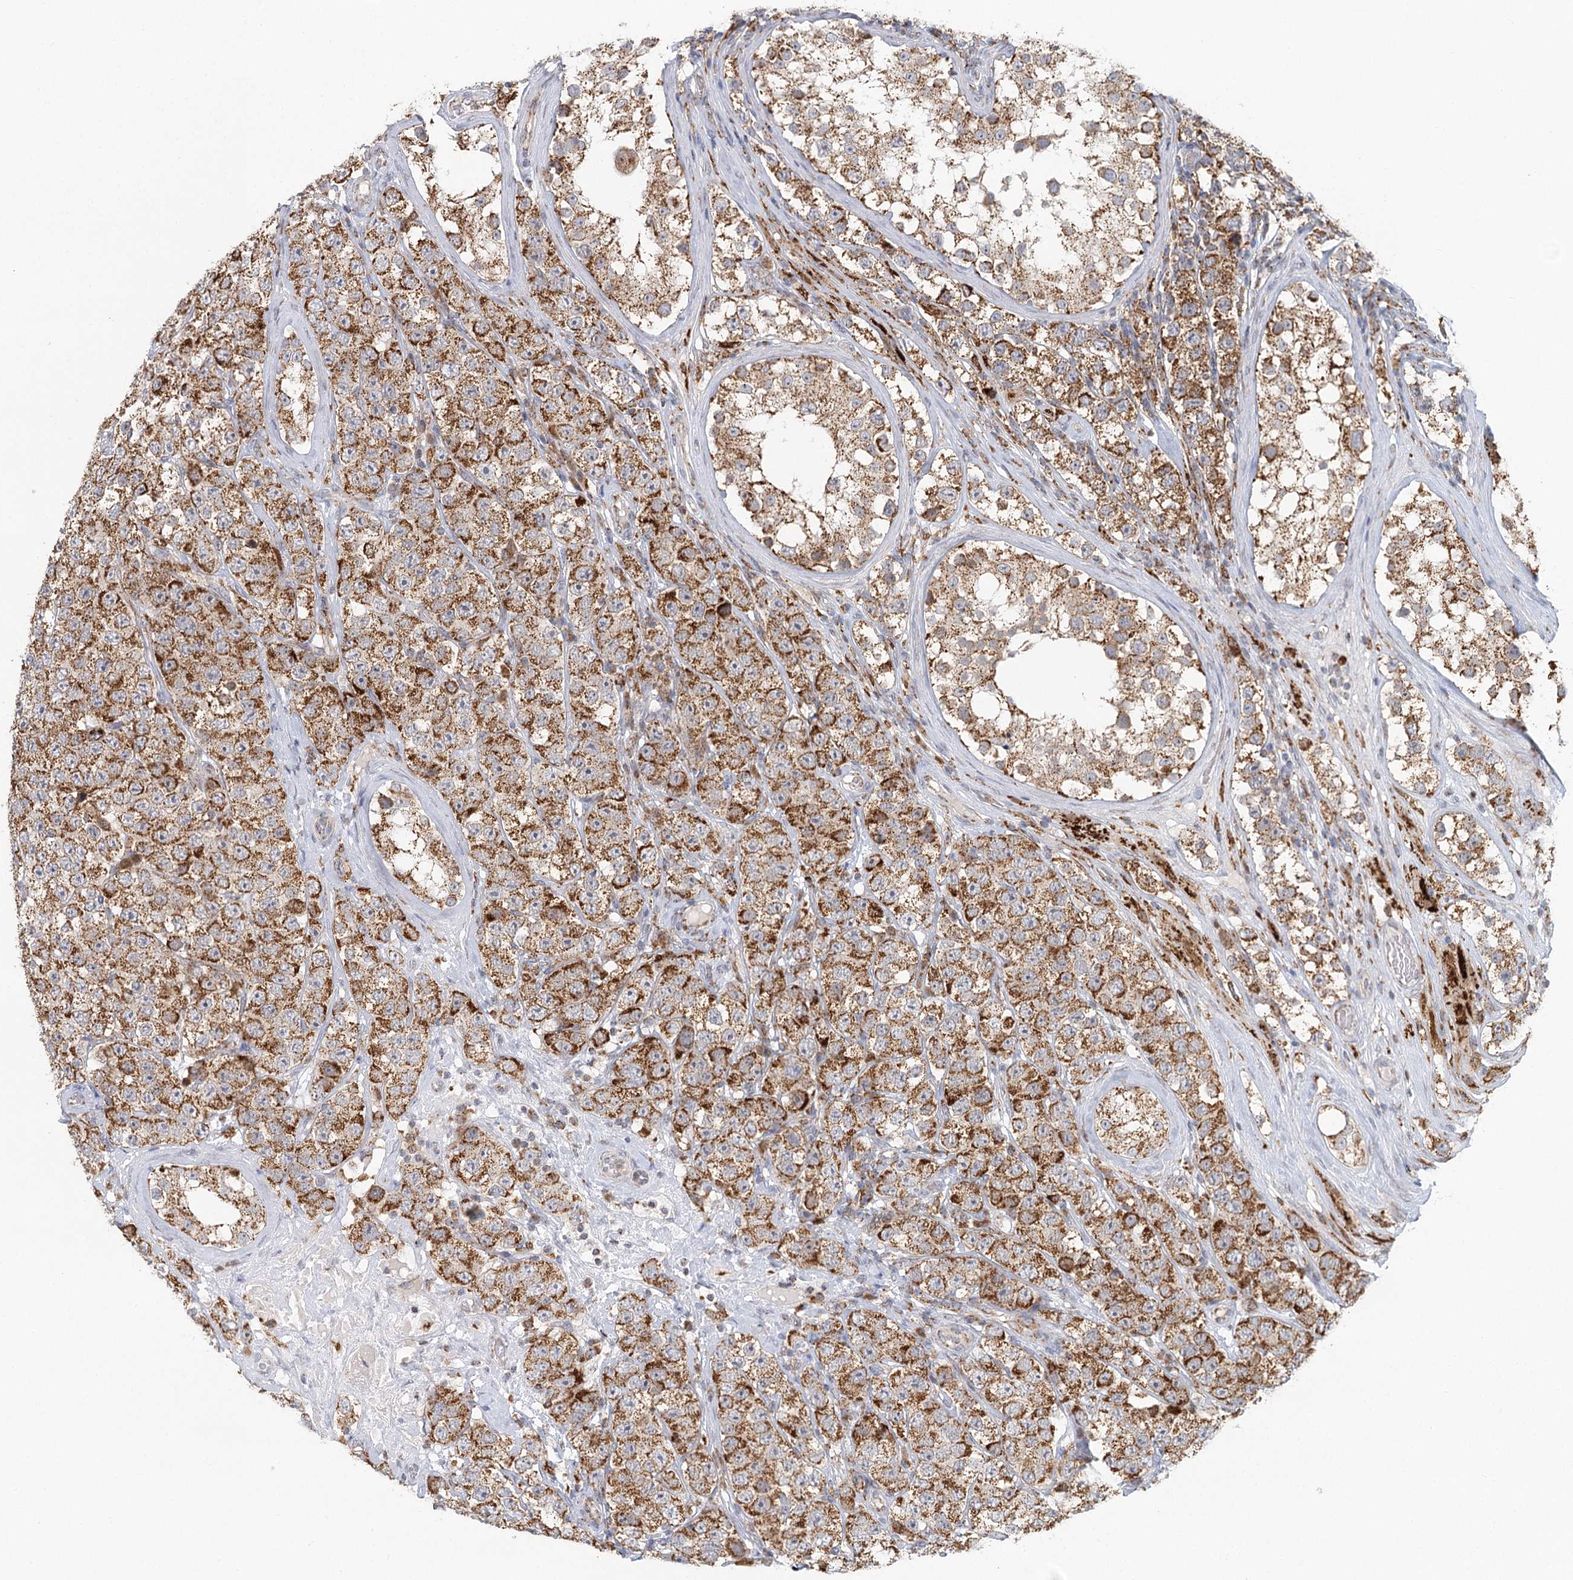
{"staining": {"intensity": "strong", "quantity": ">75%", "location": "cytoplasmic/membranous"}, "tissue": "testis cancer", "cell_type": "Tumor cells", "image_type": "cancer", "snomed": [{"axis": "morphology", "description": "Seminoma, NOS"}, {"axis": "topography", "description": "Testis"}], "caption": "This image displays testis seminoma stained with immunohistochemistry (IHC) to label a protein in brown. The cytoplasmic/membranous of tumor cells show strong positivity for the protein. Nuclei are counter-stained blue.", "gene": "TAS1R1", "patient": {"sex": "male", "age": 28}}